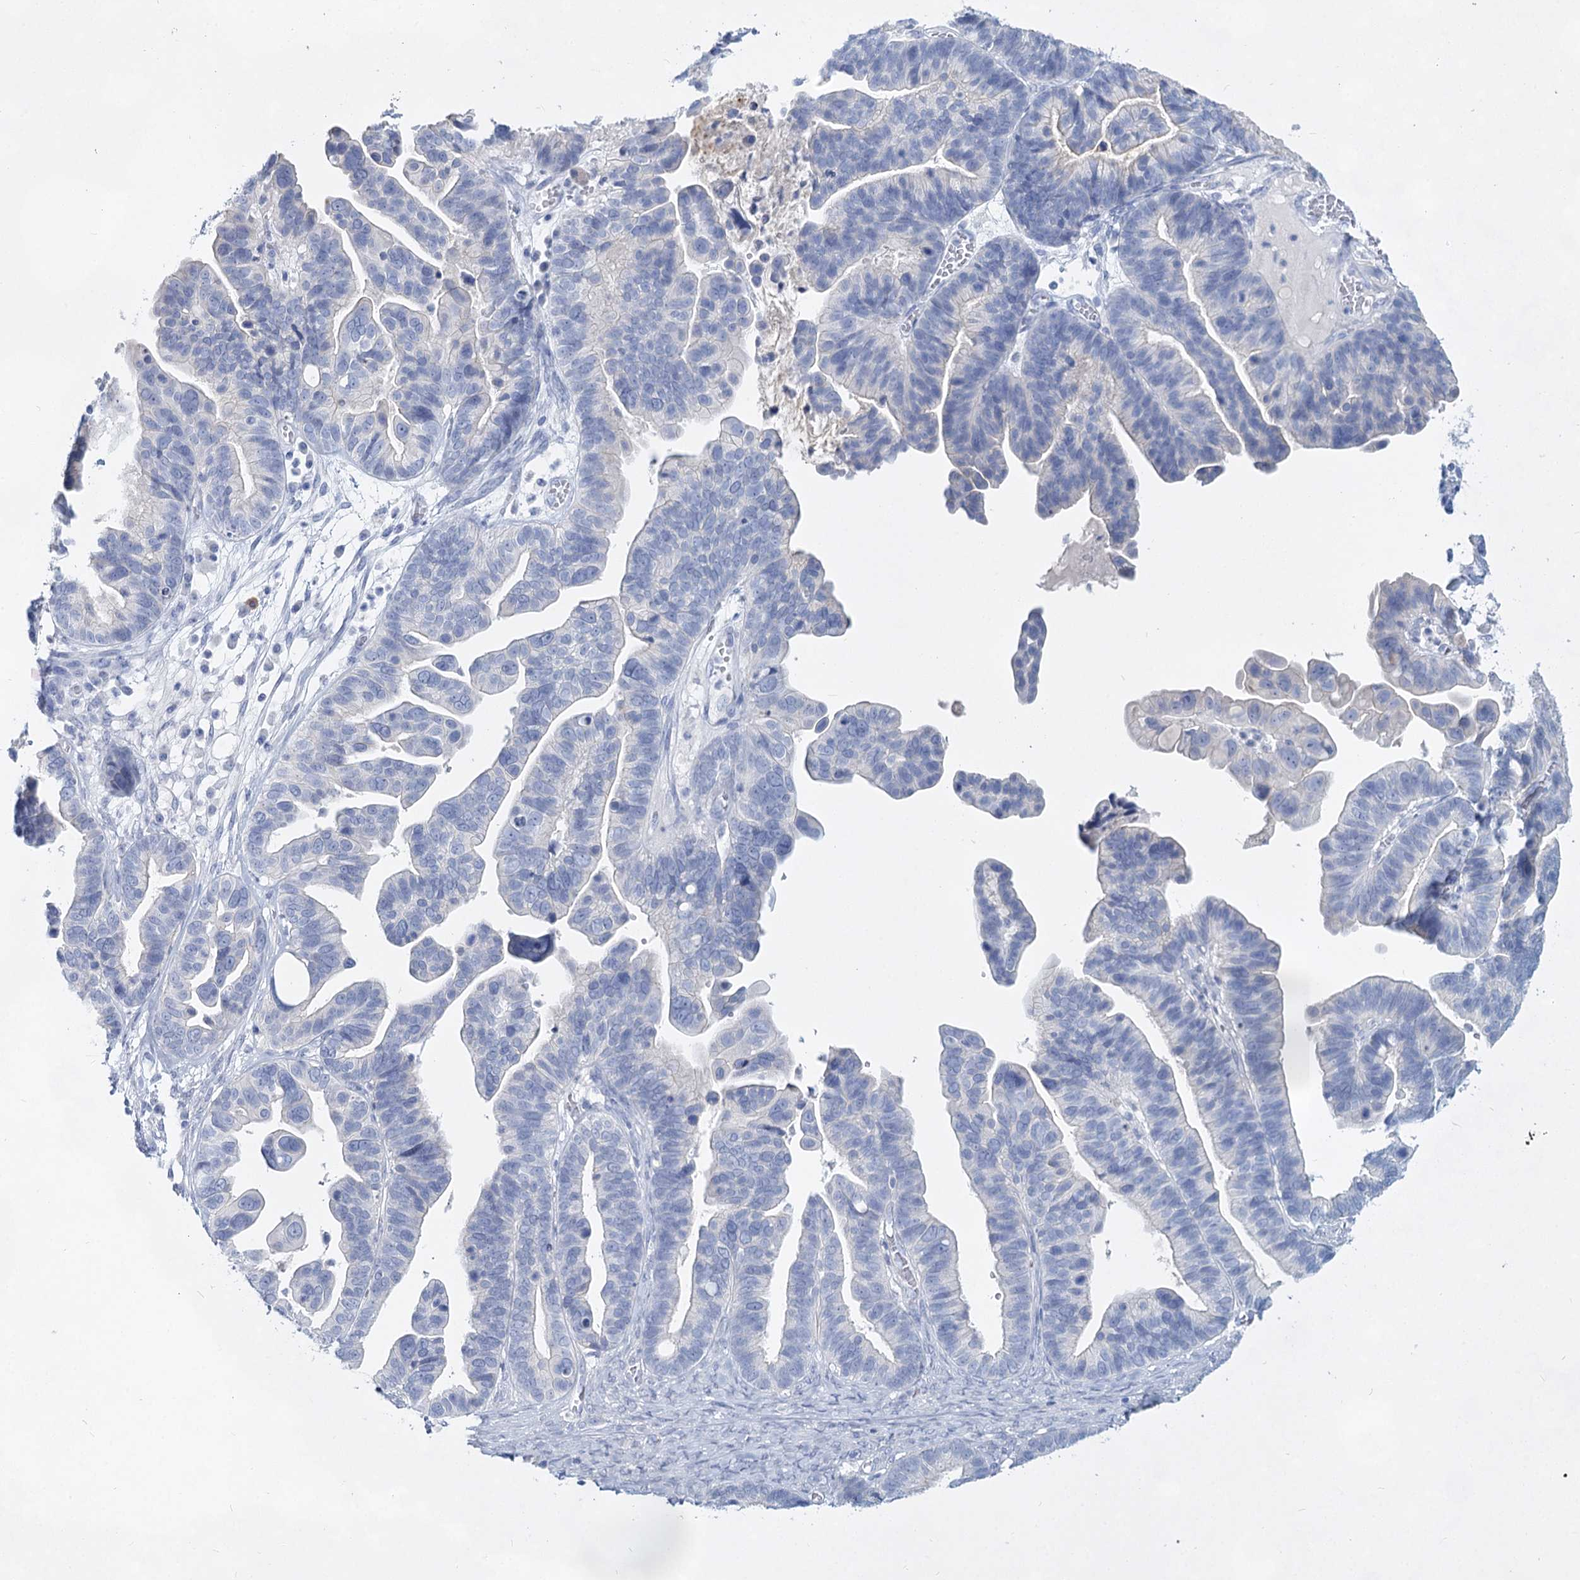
{"staining": {"intensity": "negative", "quantity": "none", "location": "none"}, "tissue": "ovarian cancer", "cell_type": "Tumor cells", "image_type": "cancer", "snomed": [{"axis": "morphology", "description": "Cystadenocarcinoma, serous, NOS"}, {"axis": "topography", "description": "Ovary"}], "caption": "An IHC photomicrograph of ovarian serous cystadenocarcinoma is shown. There is no staining in tumor cells of ovarian serous cystadenocarcinoma.", "gene": "SLC17A2", "patient": {"sex": "female", "age": 56}}